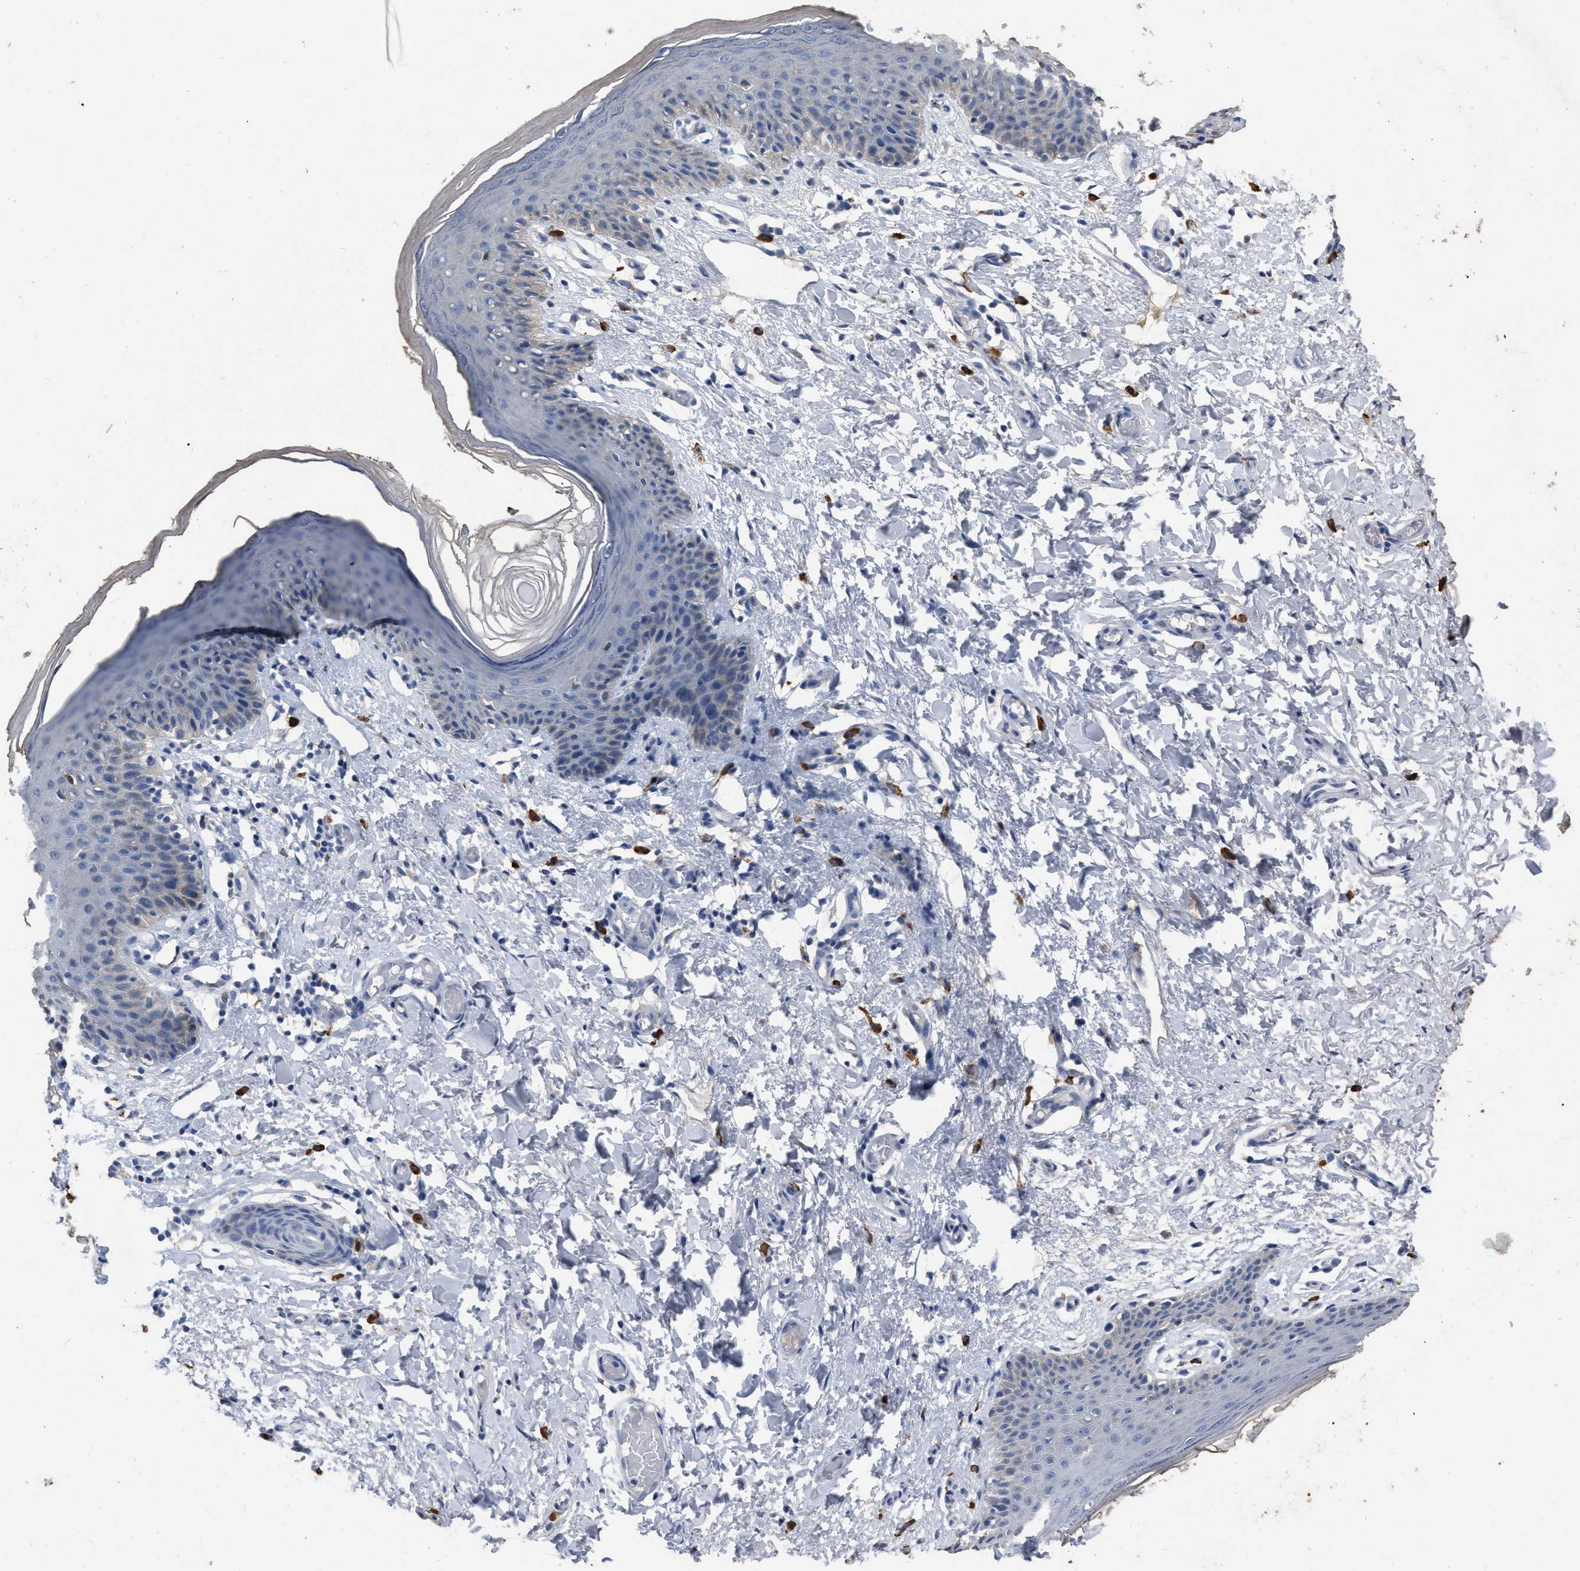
{"staining": {"intensity": "weak", "quantity": "<25%", "location": "cytoplasmic/membranous"}, "tissue": "skin", "cell_type": "Epidermal cells", "image_type": "normal", "snomed": [{"axis": "morphology", "description": "Normal tissue, NOS"}, {"axis": "topography", "description": "Vulva"}], "caption": "High magnification brightfield microscopy of normal skin stained with DAB (brown) and counterstained with hematoxylin (blue): epidermal cells show no significant expression. The staining was performed using DAB to visualize the protein expression in brown, while the nuclei were stained in blue with hematoxylin (Magnification: 20x).", "gene": "HABP2", "patient": {"sex": "female", "age": 66}}